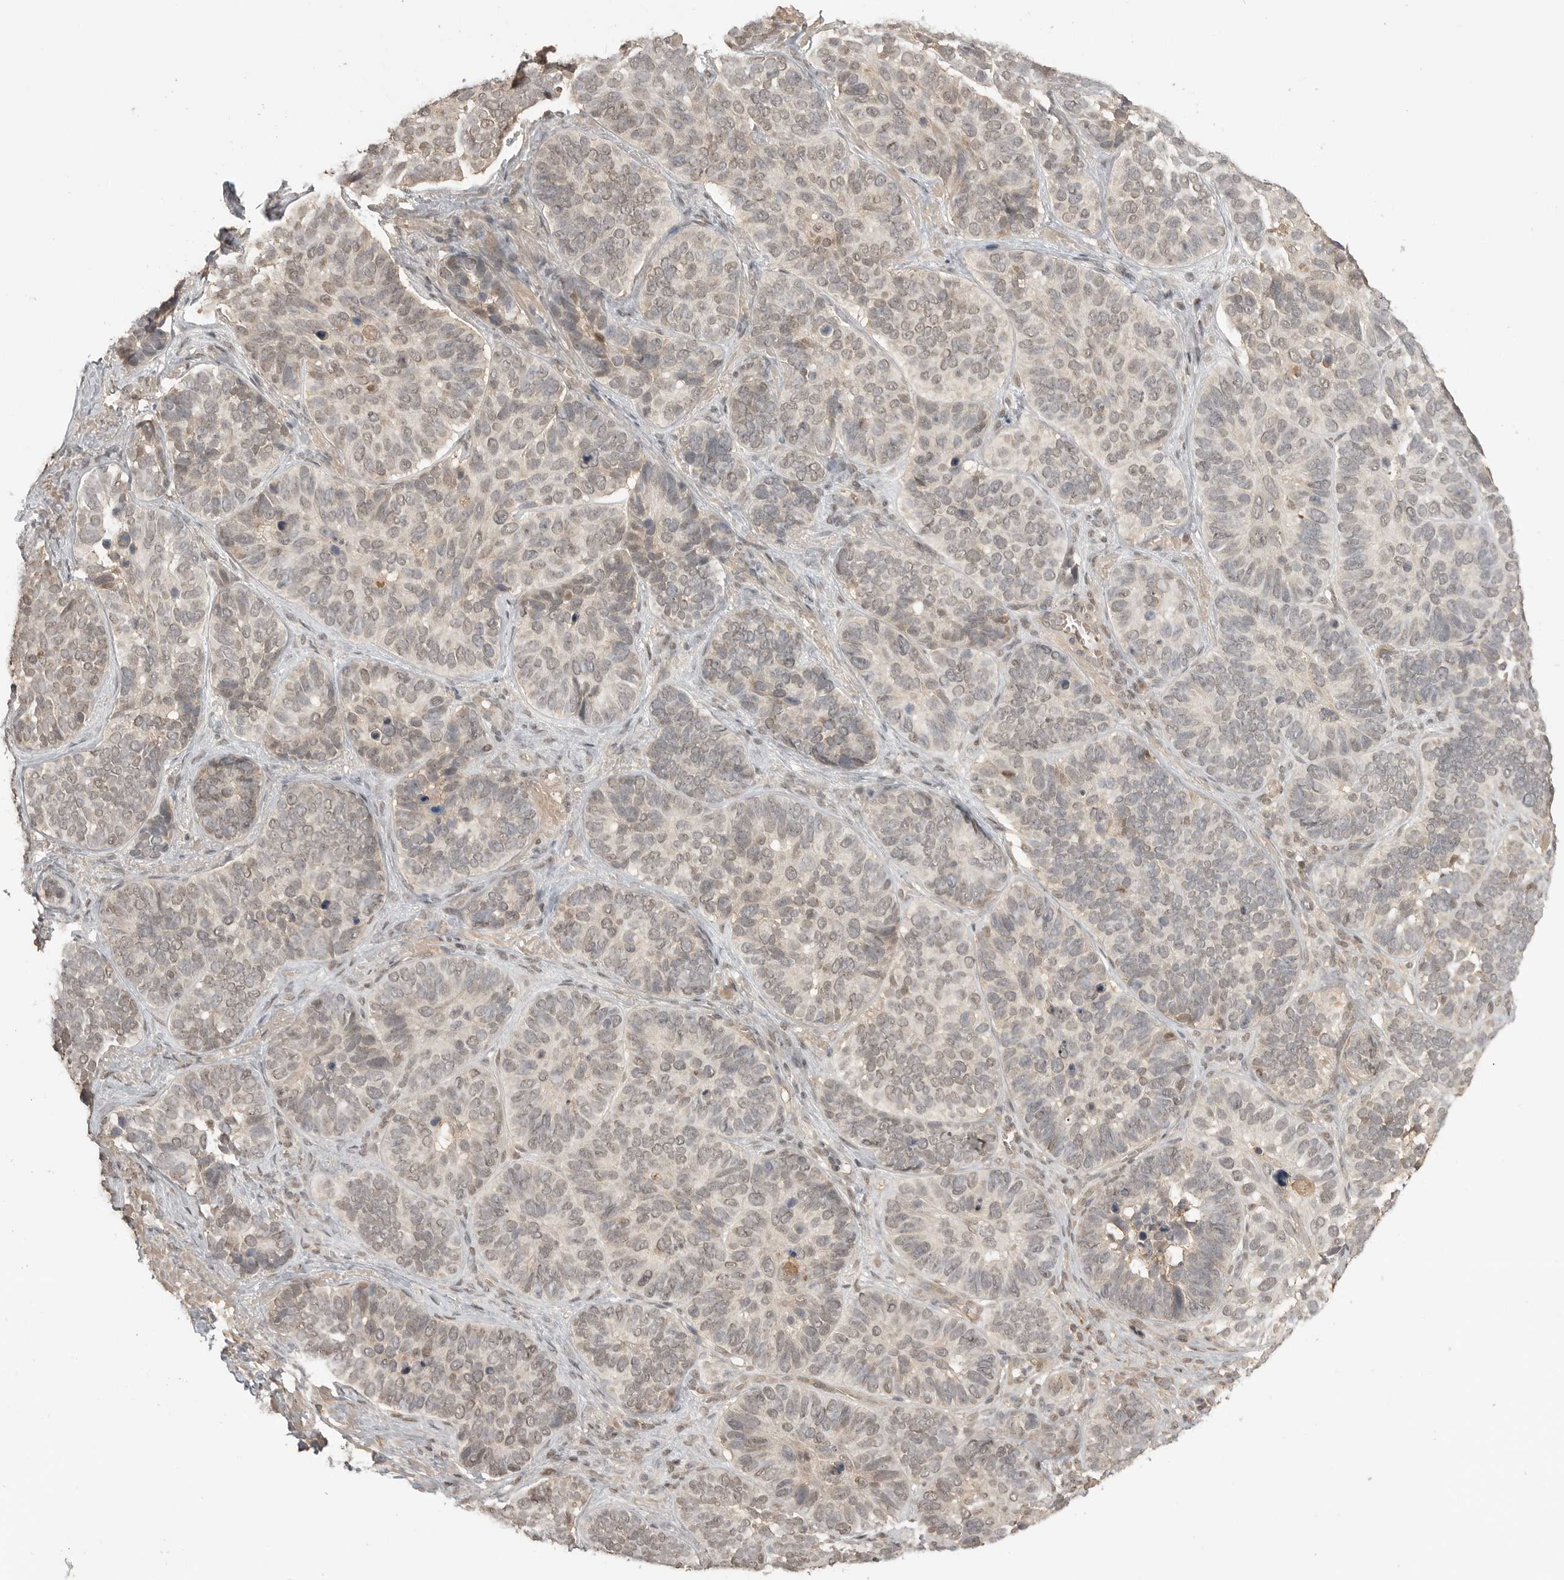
{"staining": {"intensity": "weak", "quantity": ">75%", "location": "nuclear"}, "tissue": "skin cancer", "cell_type": "Tumor cells", "image_type": "cancer", "snomed": [{"axis": "morphology", "description": "Basal cell carcinoma"}, {"axis": "topography", "description": "Skin"}], "caption": "This is an image of immunohistochemistry (IHC) staining of skin basal cell carcinoma, which shows weak staining in the nuclear of tumor cells.", "gene": "ASPSCR1", "patient": {"sex": "male", "age": 62}}